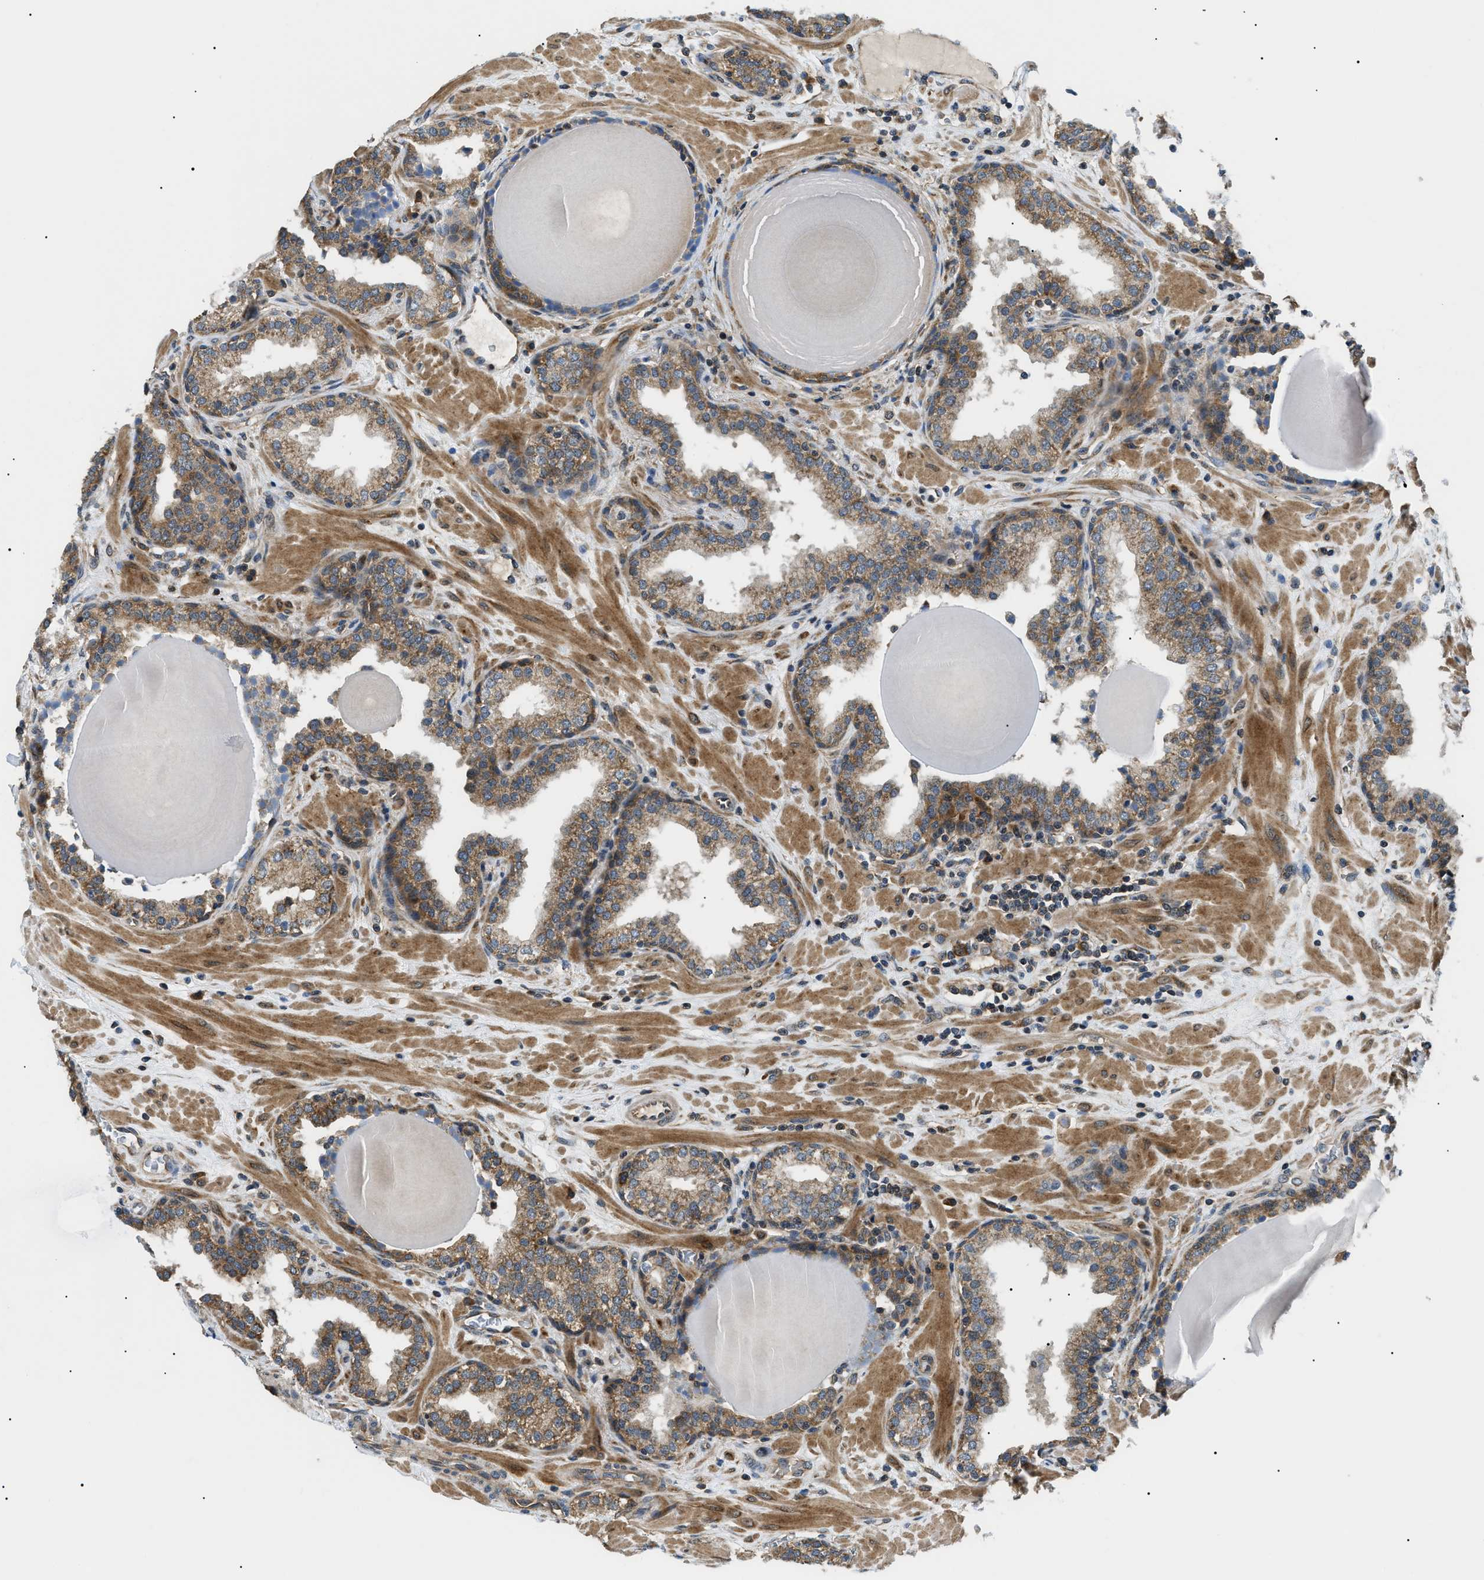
{"staining": {"intensity": "moderate", "quantity": ">75%", "location": "cytoplasmic/membranous"}, "tissue": "prostate", "cell_type": "Glandular cells", "image_type": "normal", "snomed": [{"axis": "morphology", "description": "Normal tissue, NOS"}, {"axis": "topography", "description": "Prostate"}], "caption": "Immunohistochemistry photomicrograph of benign prostate: human prostate stained using IHC demonstrates medium levels of moderate protein expression localized specifically in the cytoplasmic/membranous of glandular cells, appearing as a cytoplasmic/membranous brown color.", "gene": "SRPK1", "patient": {"sex": "male", "age": 51}}